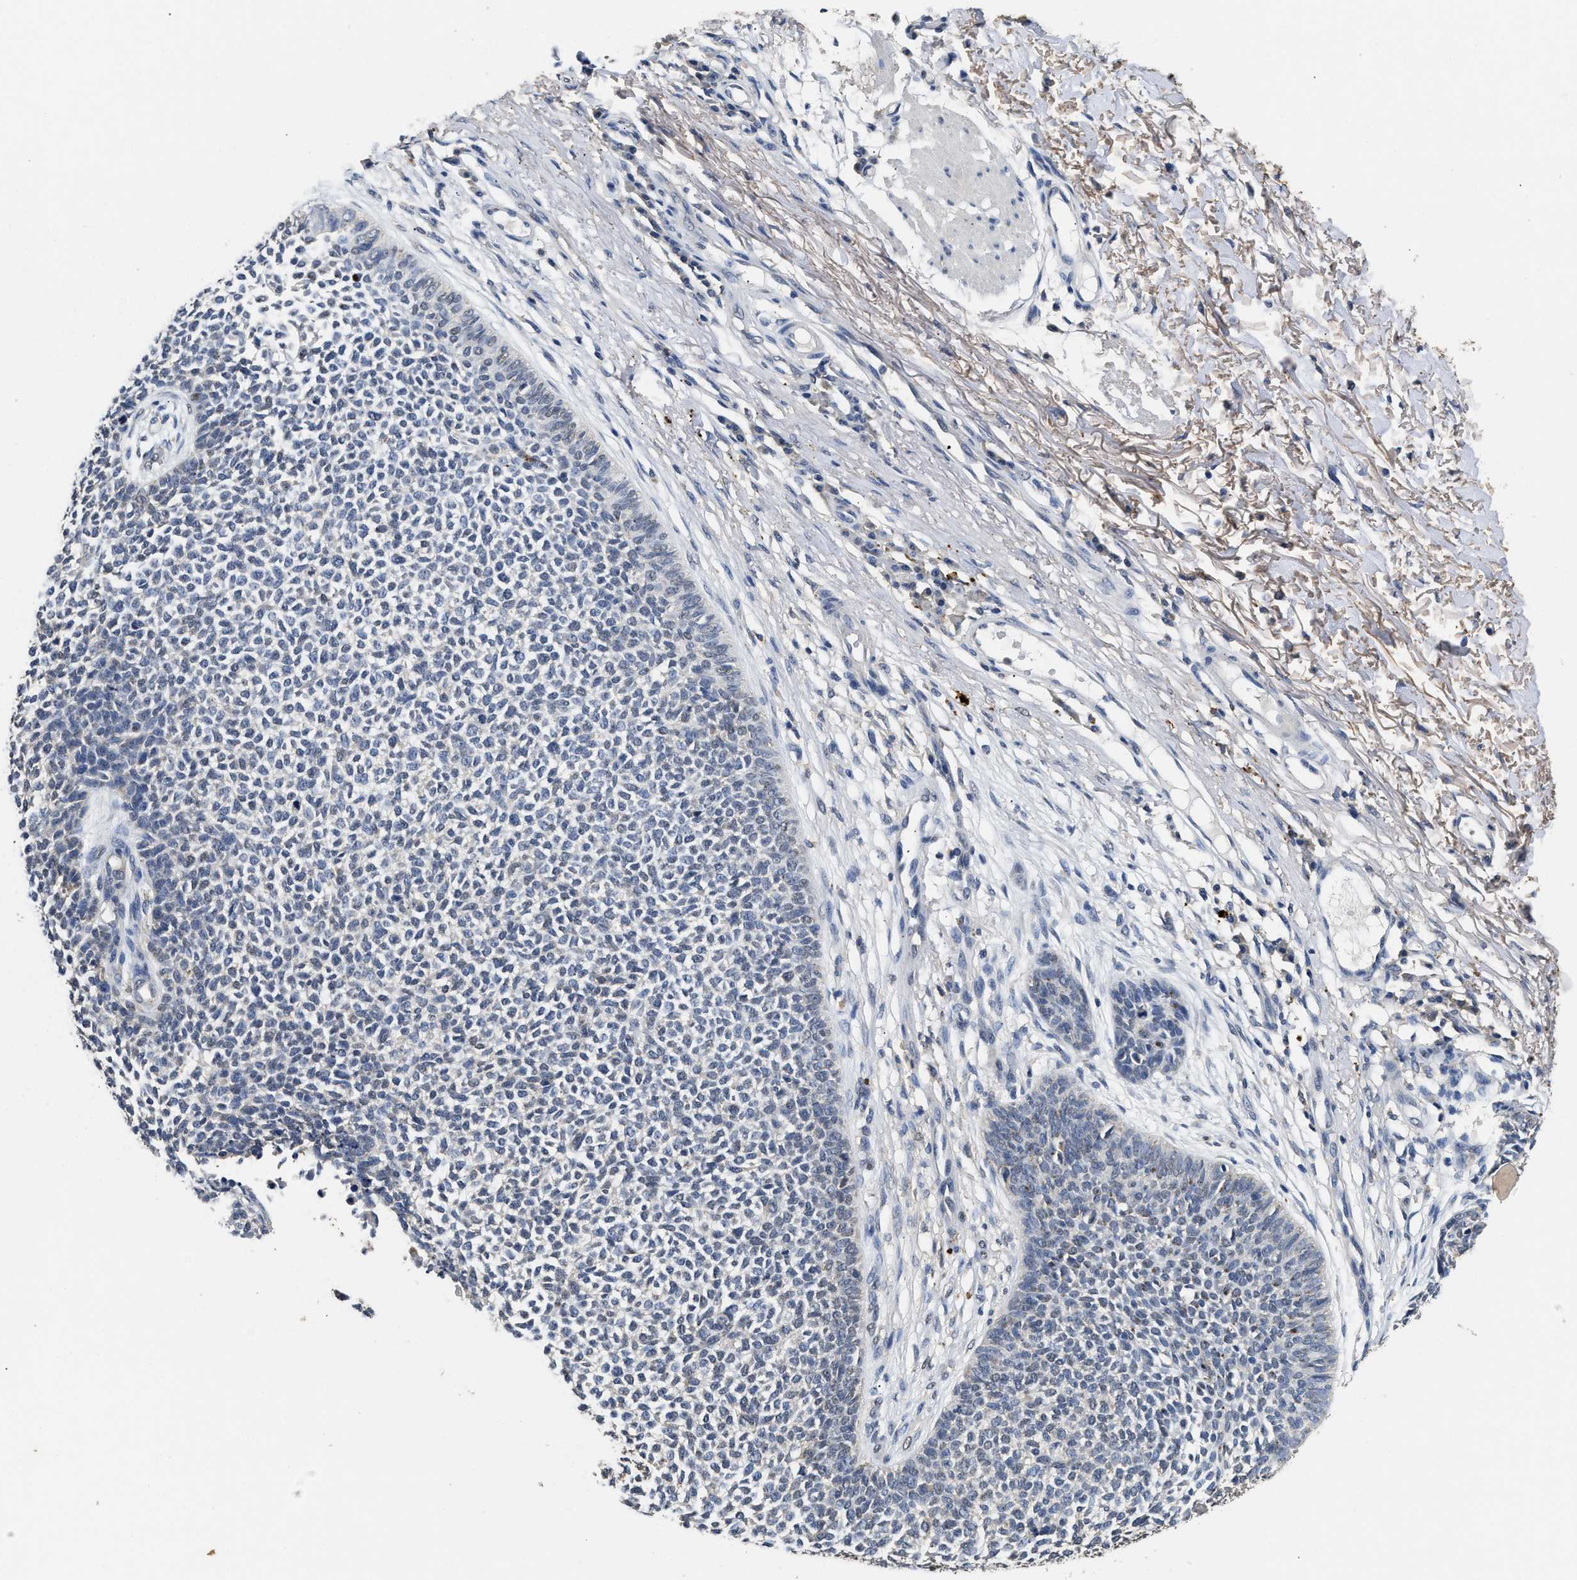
{"staining": {"intensity": "negative", "quantity": "none", "location": "none"}, "tissue": "skin cancer", "cell_type": "Tumor cells", "image_type": "cancer", "snomed": [{"axis": "morphology", "description": "Basal cell carcinoma"}, {"axis": "topography", "description": "Skin"}], "caption": "Immunohistochemical staining of skin basal cell carcinoma reveals no significant expression in tumor cells. (Immunohistochemistry (ihc), brightfield microscopy, high magnification).", "gene": "CTNNA1", "patient": {"sex": "female", "age": 84}}